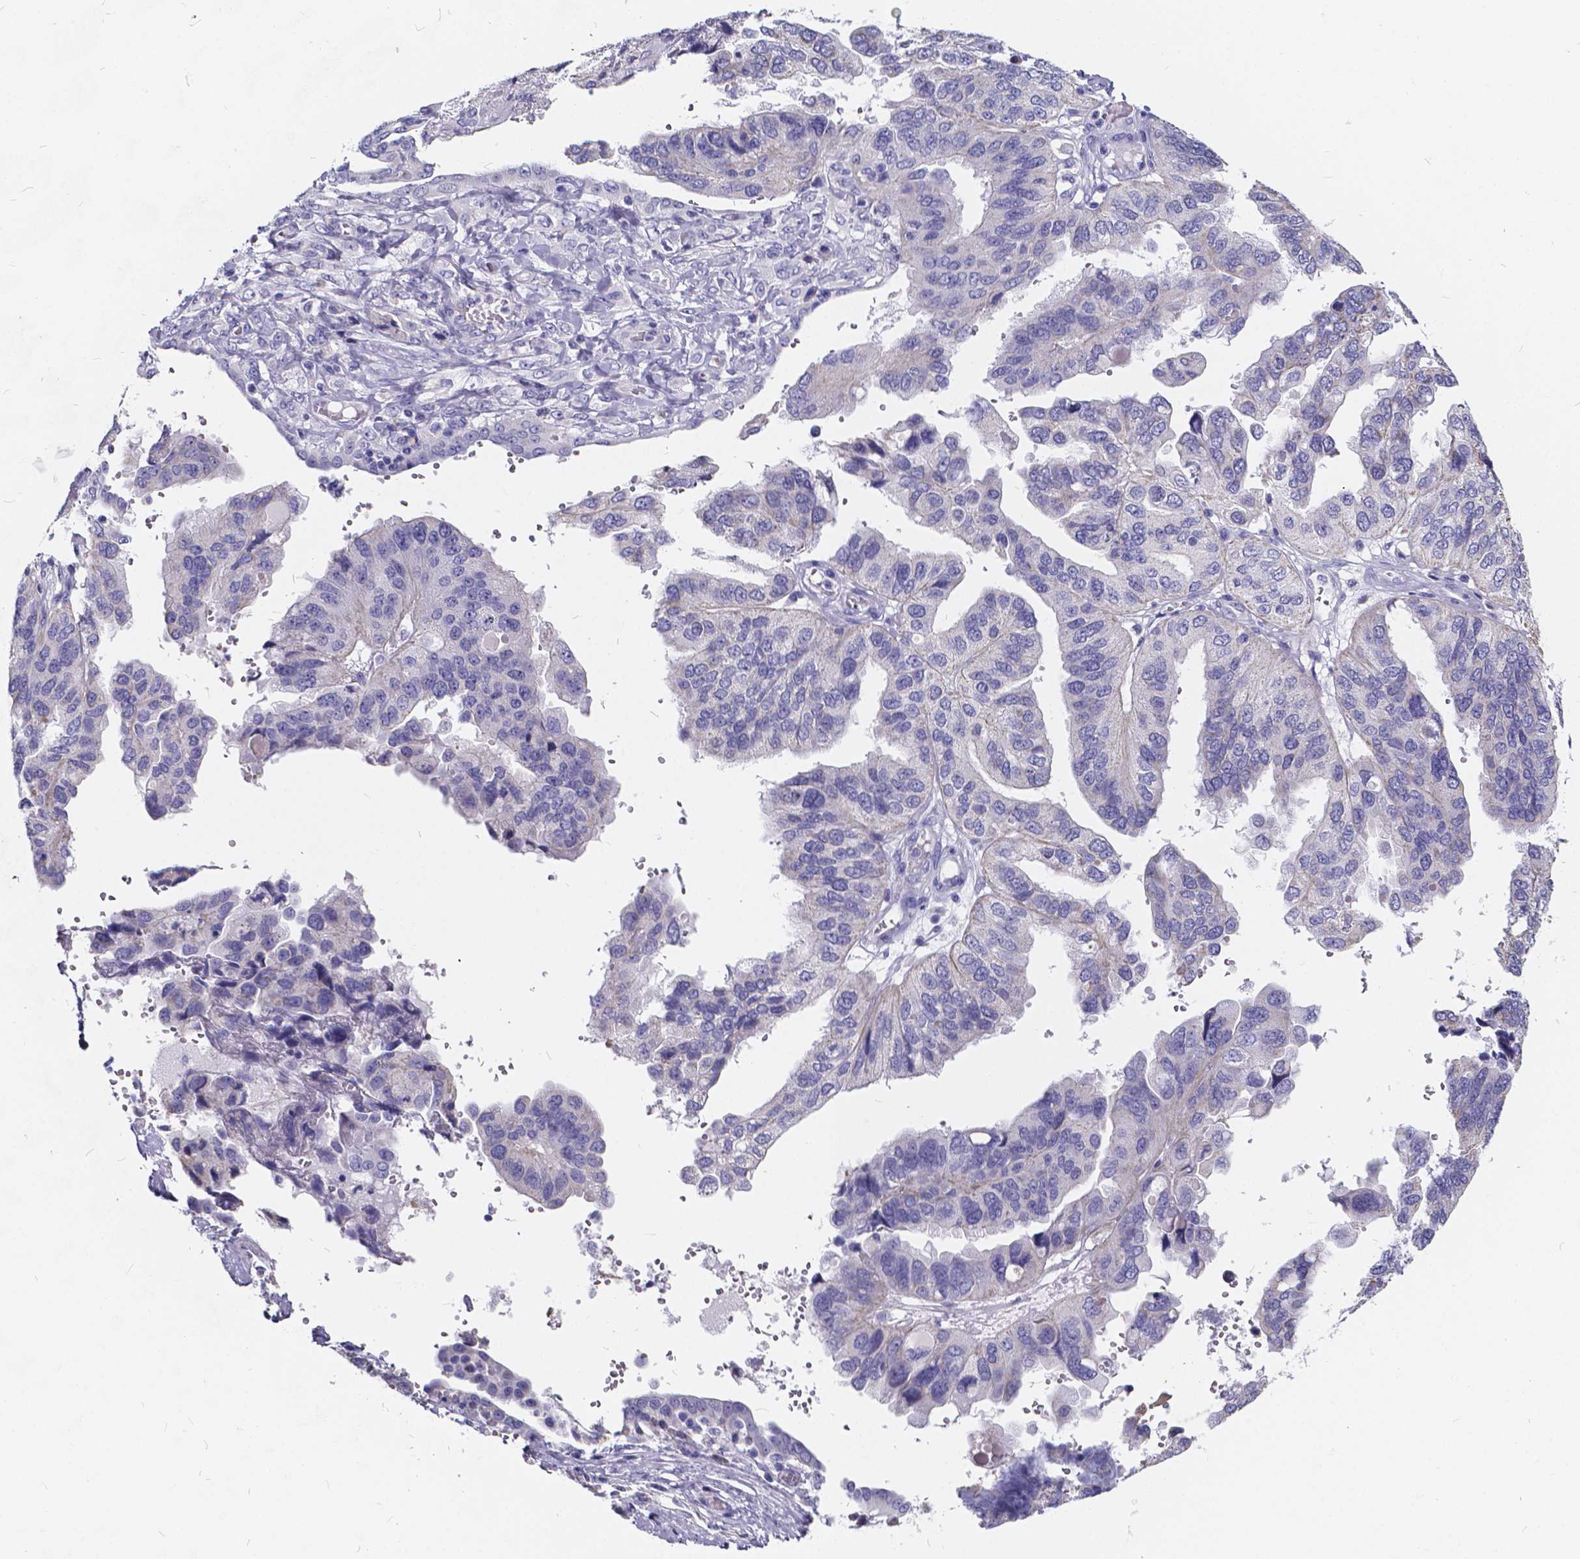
{"staining": {"intensity": "negative", "quantity": "none", "location": "none"}, "tissue": "ovarian cancer", "cell_type": "Tumor cells", "image_type": "cancer", "snomed": [{"axis": "morphology", "description": "Cystadenocarcinoma, serous, NOS"}, {"axis": "topography", "description": "Ovary"}], "caption": "Ovarian cancer was stained to show a protein in brown. There is no significant expression in tumor cells. (DAB (3,3'-diaminobenzidine) IHC, high magnification).", "gene": "SPEF2", "patient": {"sex": "female", "age": 79}}